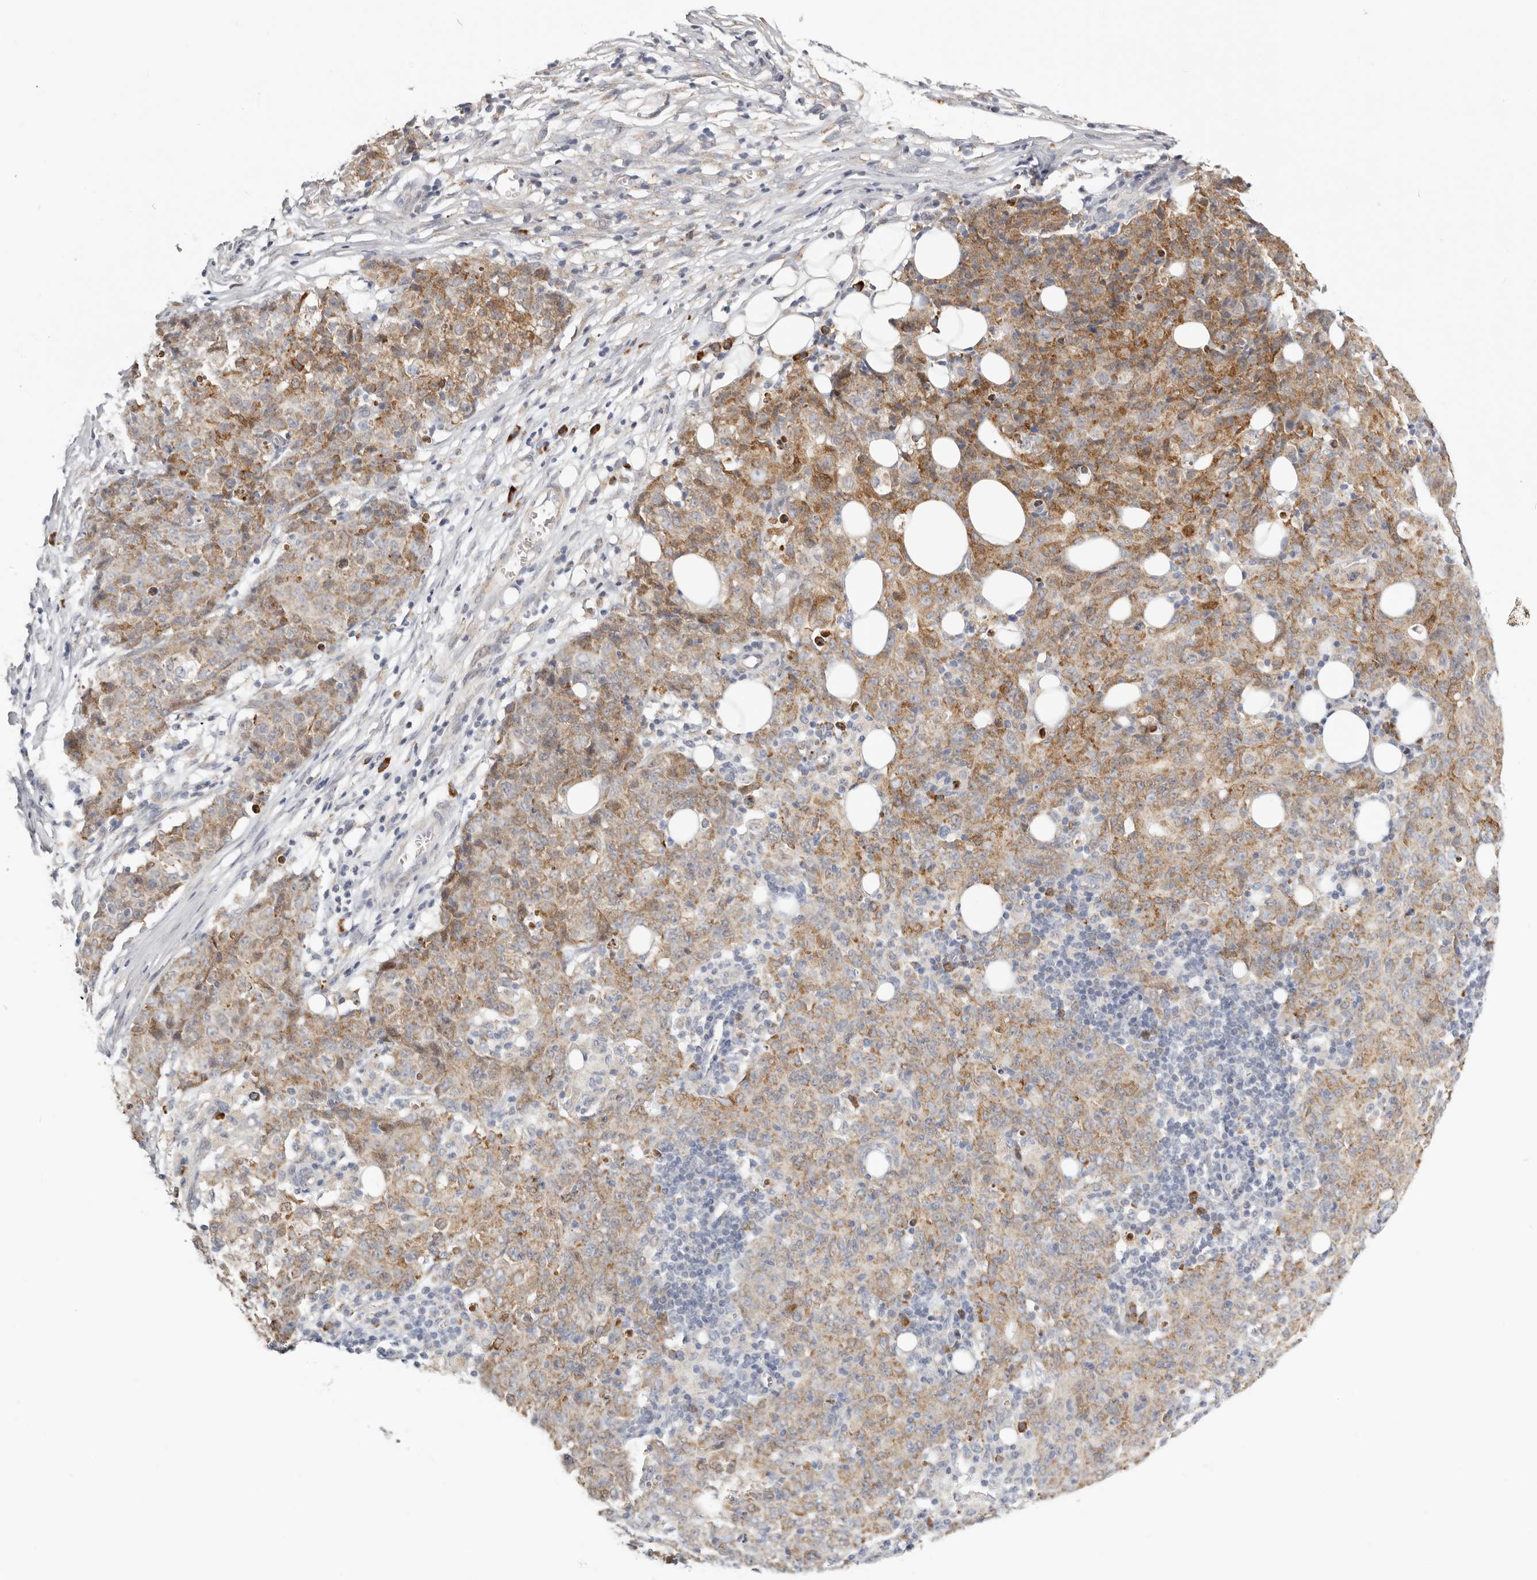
{"staining": {"intensity": "moderate", "quantity": "25%-75%", "location": "cytoplasmic/membranous"}, "tissue": "ovarian cancer", "cell_type": "Tumor cells", "image_type": "cancer", "snomed": [{"axis": "morphology", "description": "Carcinoma, endometroid"}, {"axis": "topography", "description": "Ovary"}], "caption": "A histopathology image of human ovarian endometroid carcinoma stained for a protein displays moderate cytoplasmic/membranous brown staining in tumor cells. (DAB = brown stain, brightfield microscopy at high magnification).", "gene": "IL32", "patient": {"sex": "female", "age": 42}}